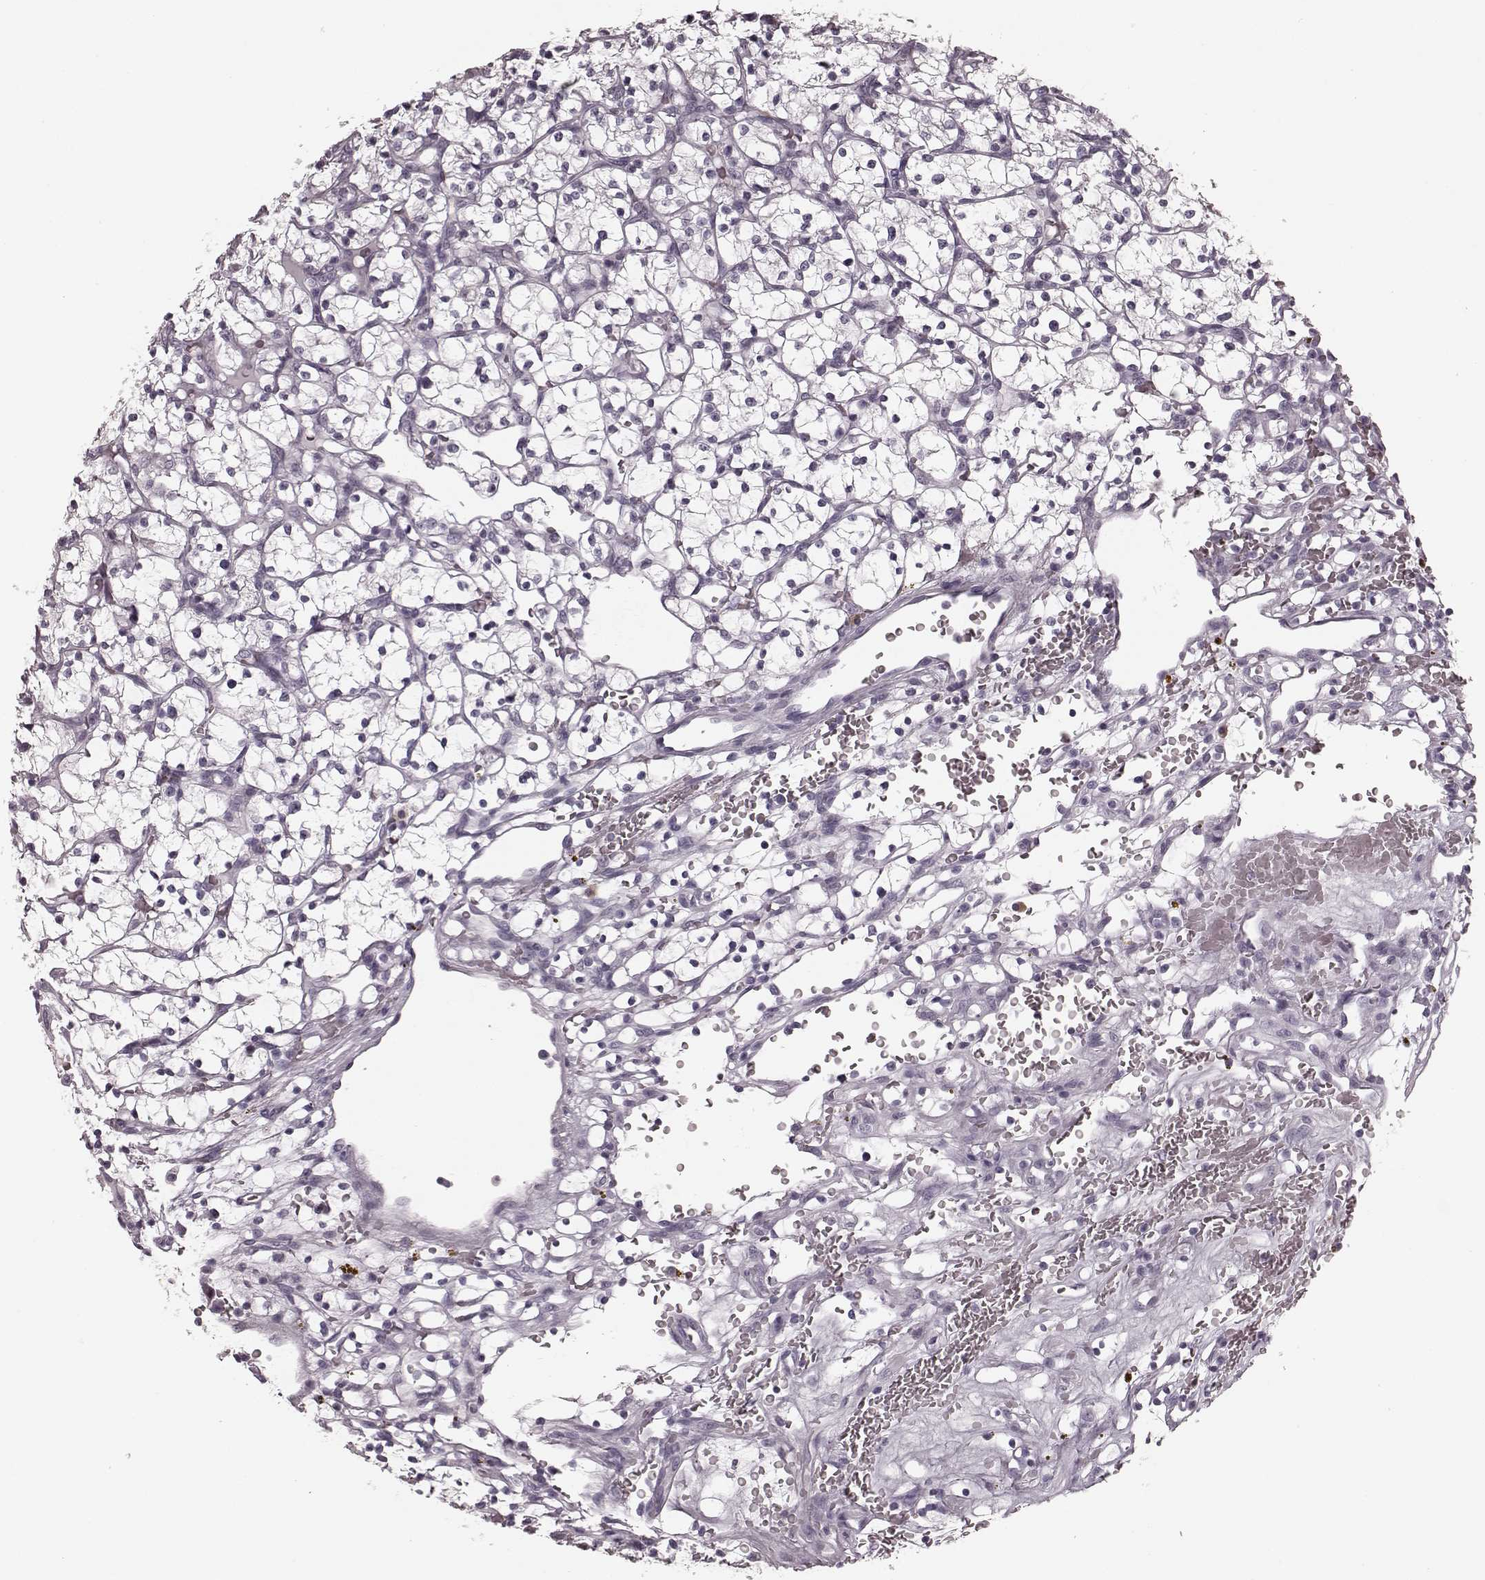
{"staining": {"intensity": "negative", "quantity": "none", "location": "none"}, "tissue": "renal cancer", "cell_type": "Tumor cells", "image_type": "cancer", "snomed": [{"axis": "morphology", "description": "Adenocarcinoma, NOS"}, {"axis": "topography", "description": "Kidney"}], "caption": "A high-resolution histopathology image shows immunohistochemistry staining of adenocarcinoma (renal), which displays no significant expression in tumor cells. The staining is performed using DAB brown chromogen with nuclei counter-stained in using hematoxylin.", "gene": "TRPM1", "patient": {"sex": "female", "age": 64}}